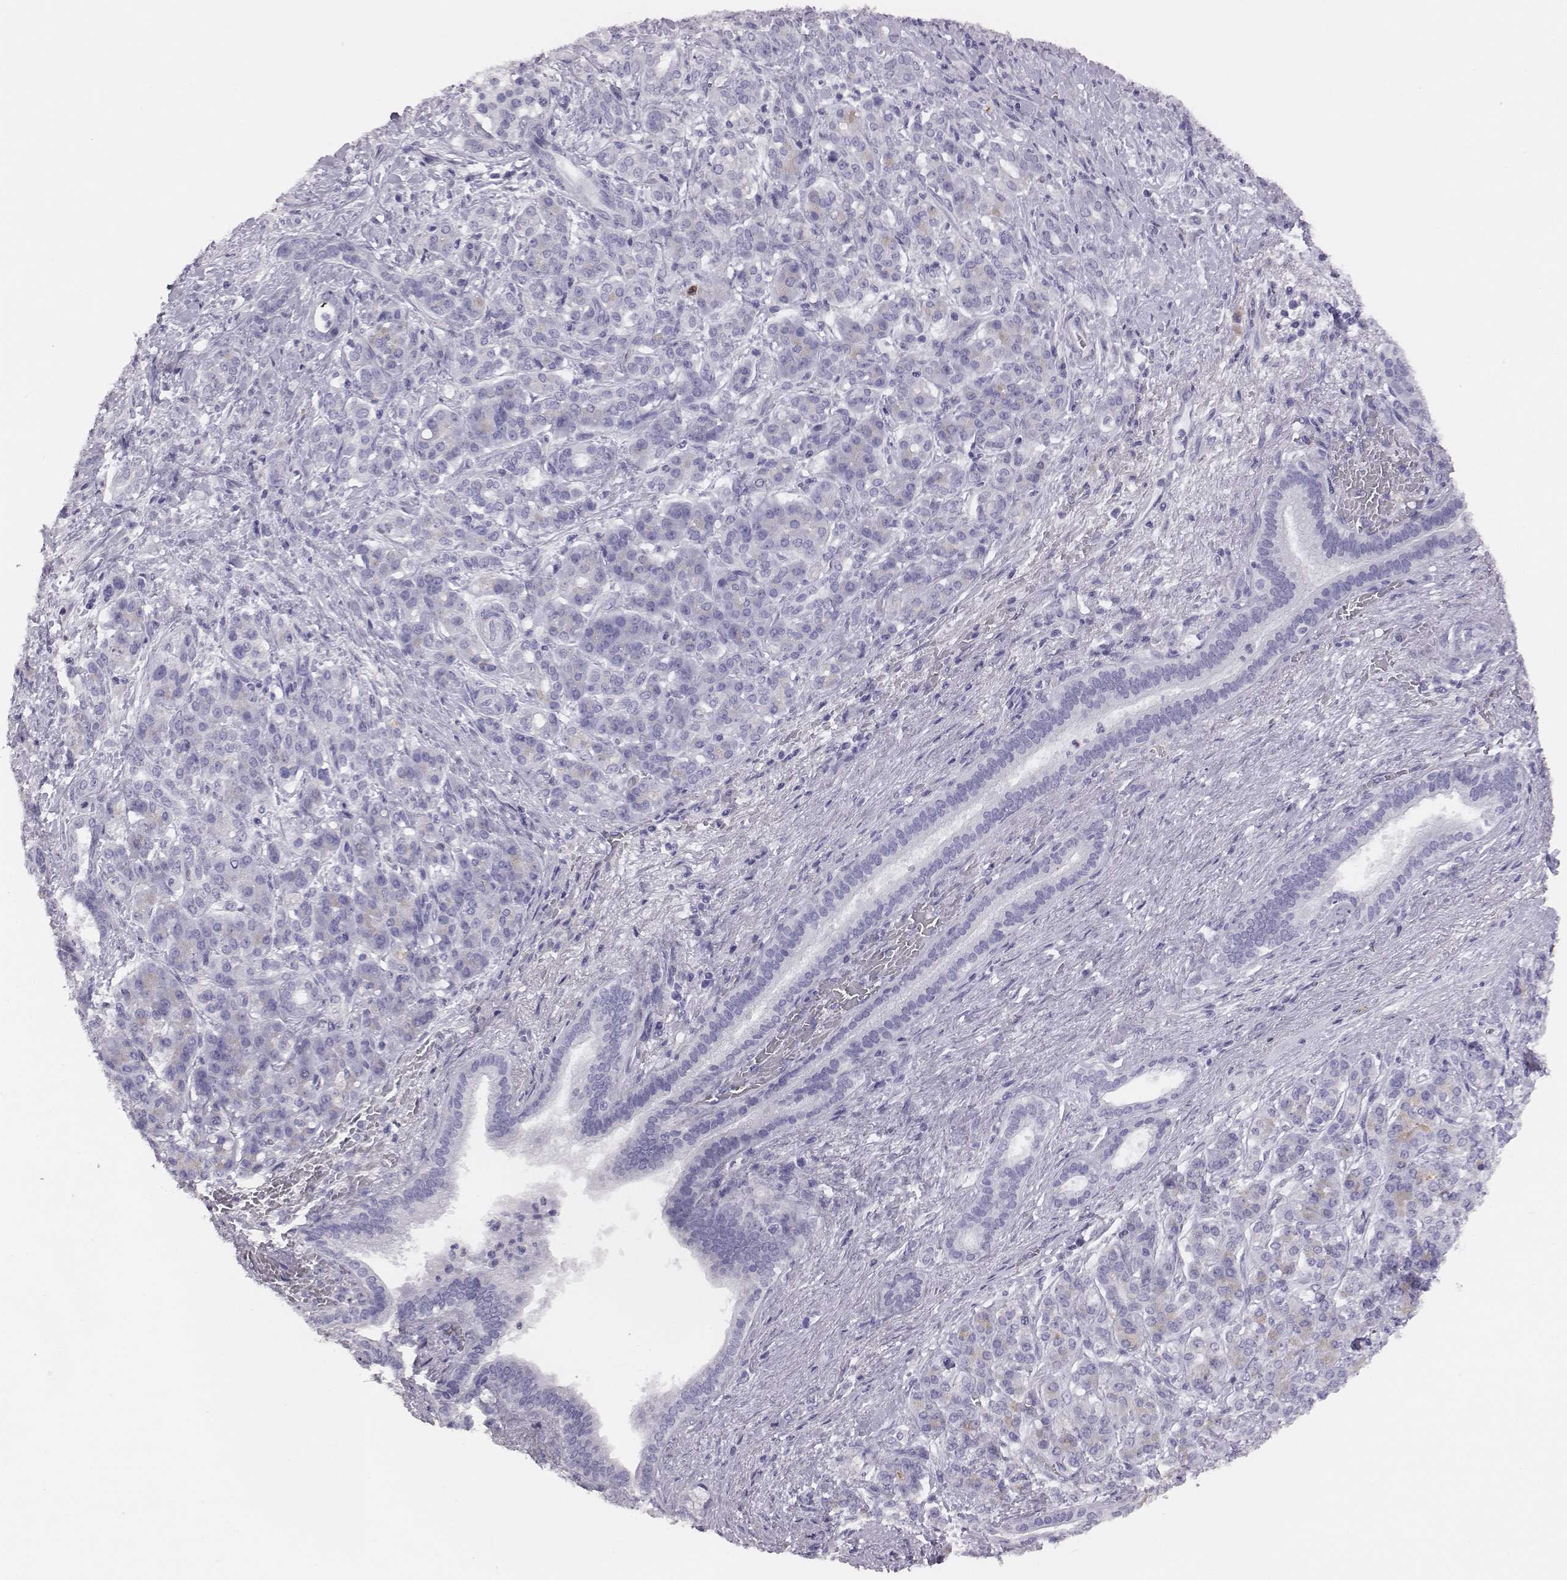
{"staining": {"intensity": "negative", "quantity": "none", "location": "none"}, "tissue": "pancreatic cancer", "cell_type": "Tumor cells", "image_type": "cancer", "snomed": [{"axis": "morphology", "description": "Normal tissue, NOS"}, {"axis": "morphology", "description": "Inflammation, NOS"}, {"axis": "morphology", "description": "Adenocarcinoma, NOS"}, {"axis": "topography", "description": "Pancreas"}], "caption": "Adenocarcinoma (pancreatic) stained for a protein using IHC exhibits no expression tumor cells.", "gene": "ACOD1", "patient": {"sex": "male", "age": 57}}